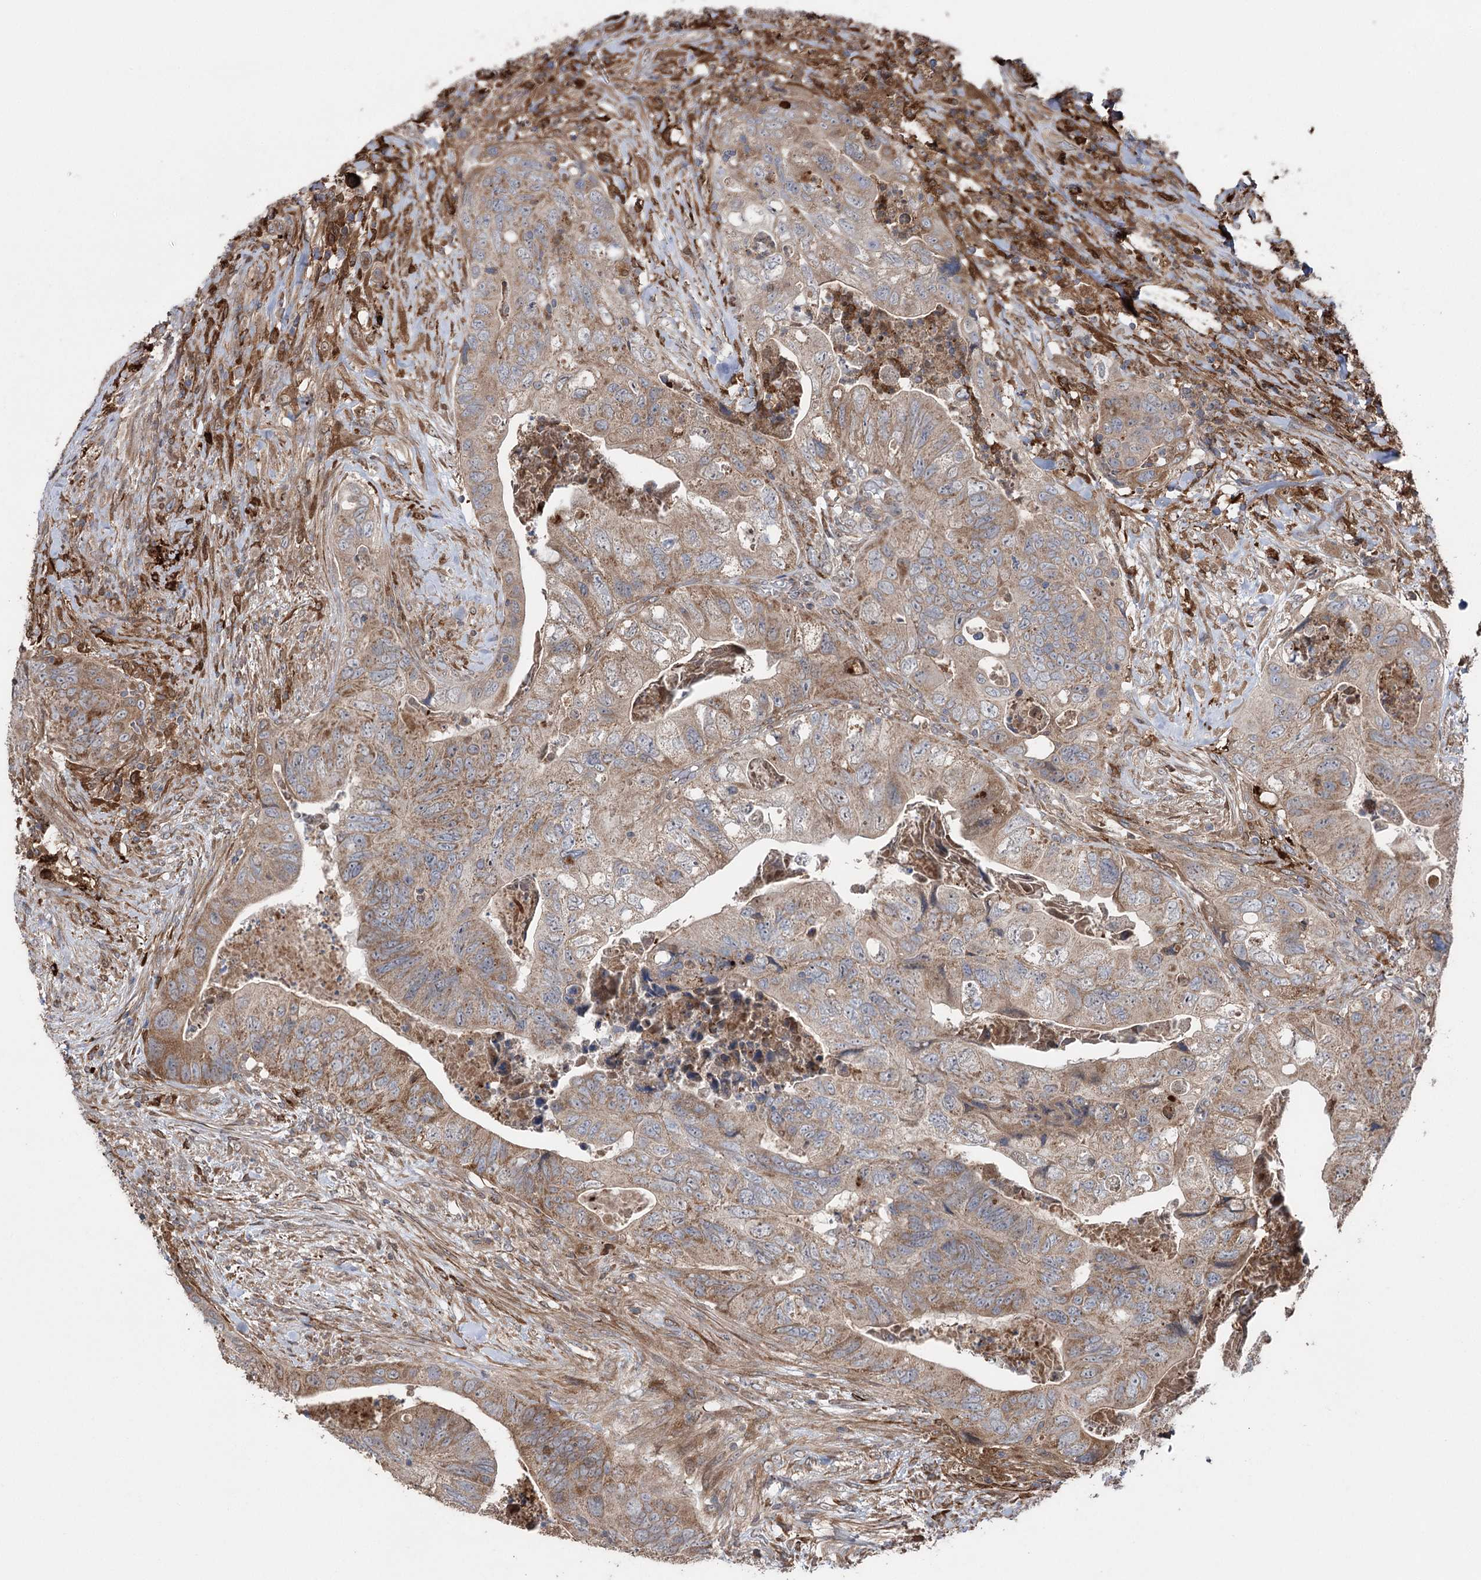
{"staining": {"intensity": "weak", "quantity": ">75%", "location": "cytoplasmic/membranous"}, "tissue": "colorectal cancer", "cell_type": "Tumor cells", "image_type": "cancer", "snomed": [{"axis": "morphology", "description": "Adenocarcinoma, NOS"}, {"axis": "topography", "description": "Rectum"}], "caption": "Colorectal adenocarcinoma tissue demonstrates weak cytoplasmic/membranous expression in about >75% of tumor cells, visualized by immunohistochemistry.", "gene": "OTUD1", "patient": {"sex": "male", "age": 63}}